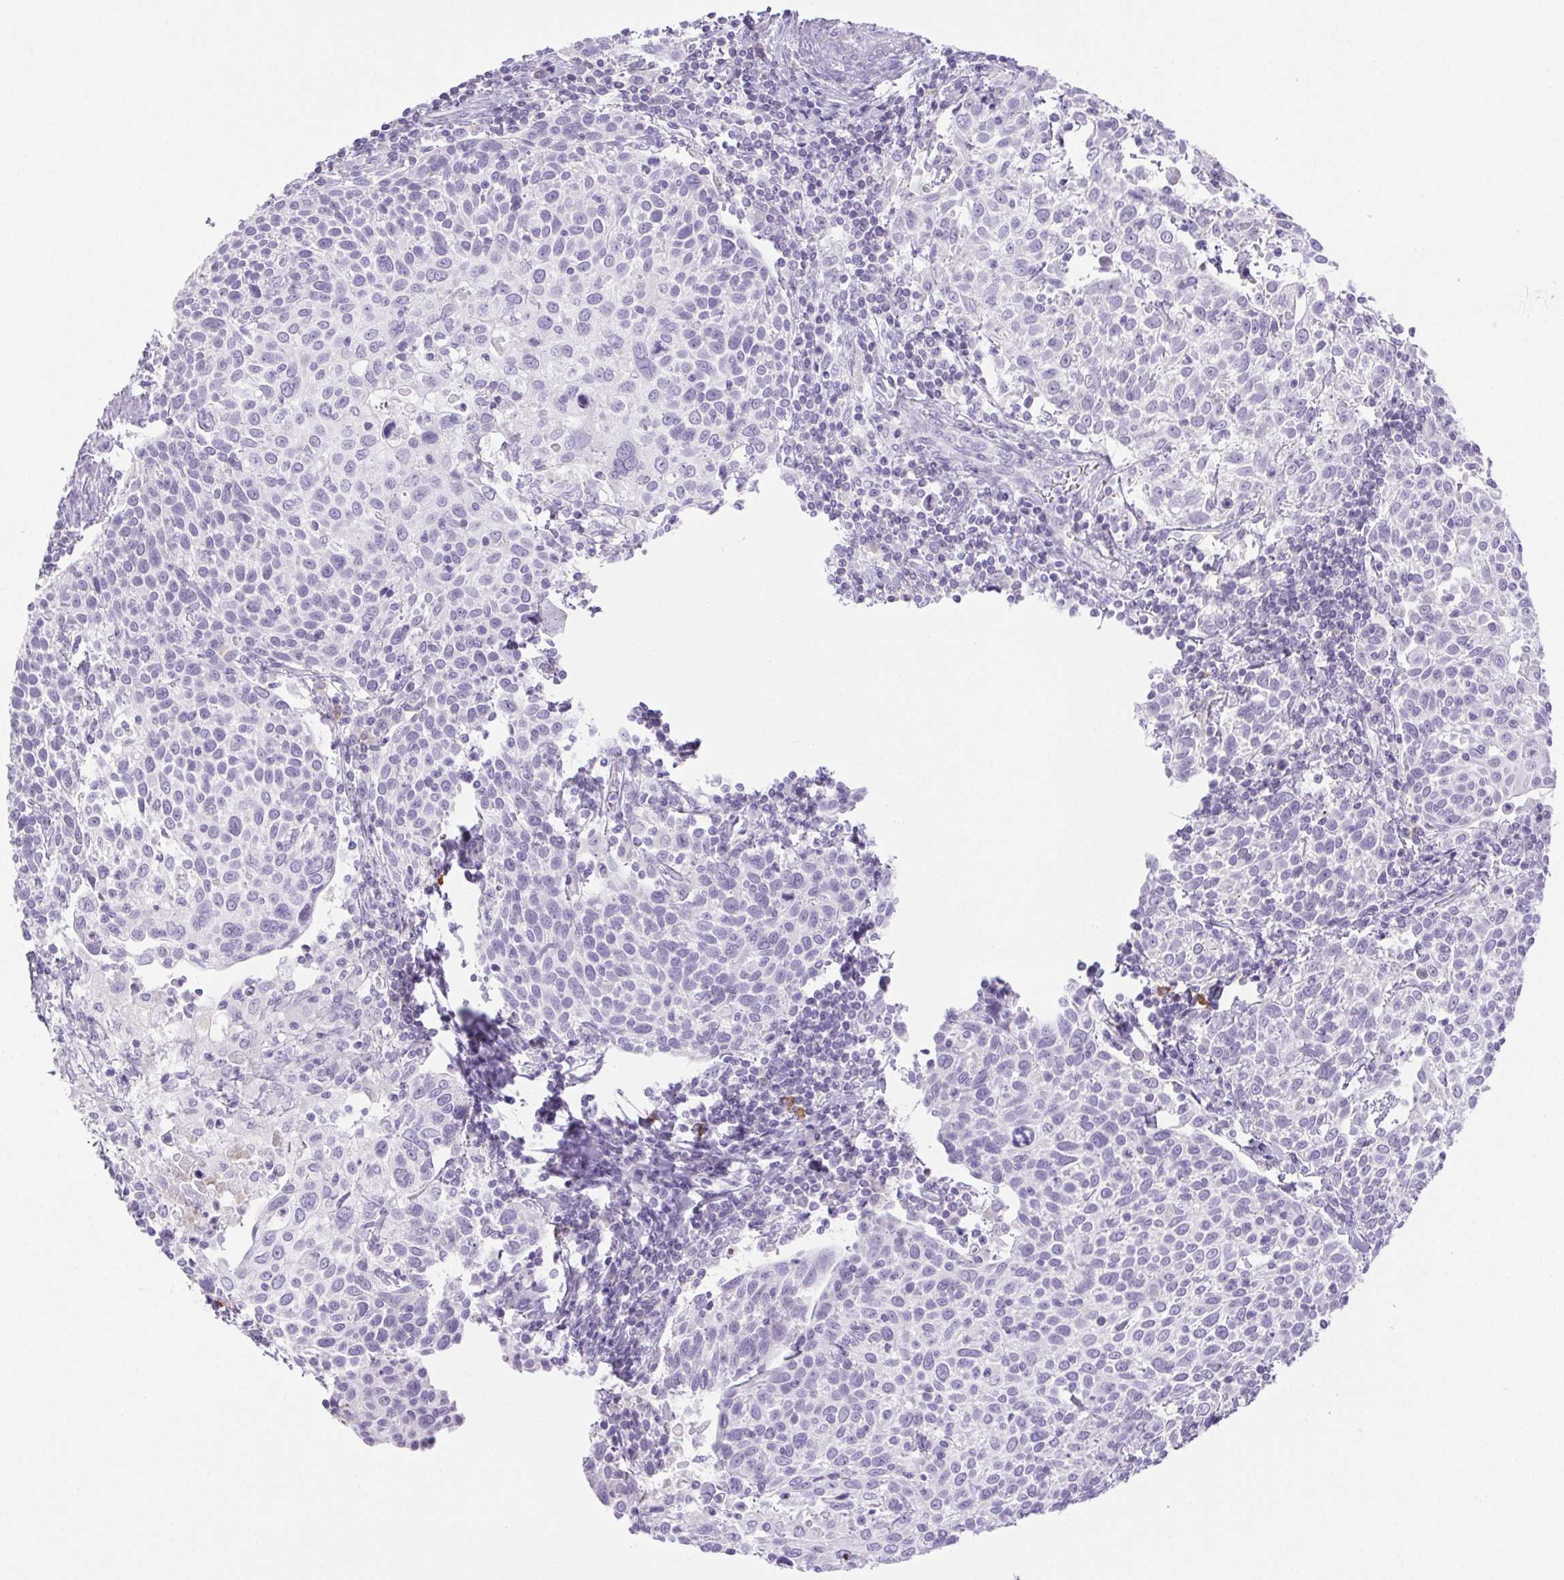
{"staining": {"intensity": "negative", "quantity": "none", "location": "none"}, "tissue": "cervical cancer", "cell_type": "Tumor cells", "image_type": "cancer", "snomed": [{"axis": "morphology", "description": "Squamous cell carcinoma, NOS"}, {"axis": "topography", "description": "Cervix"}], "caption": "DAB (3,3'-diaminobenzidine) immunohistochemical staining of human cervical cancer reveals no significant positivity in tumor cells.", "gene": "PAPPA2", "patient": {"sex": "female", "age": 61}}